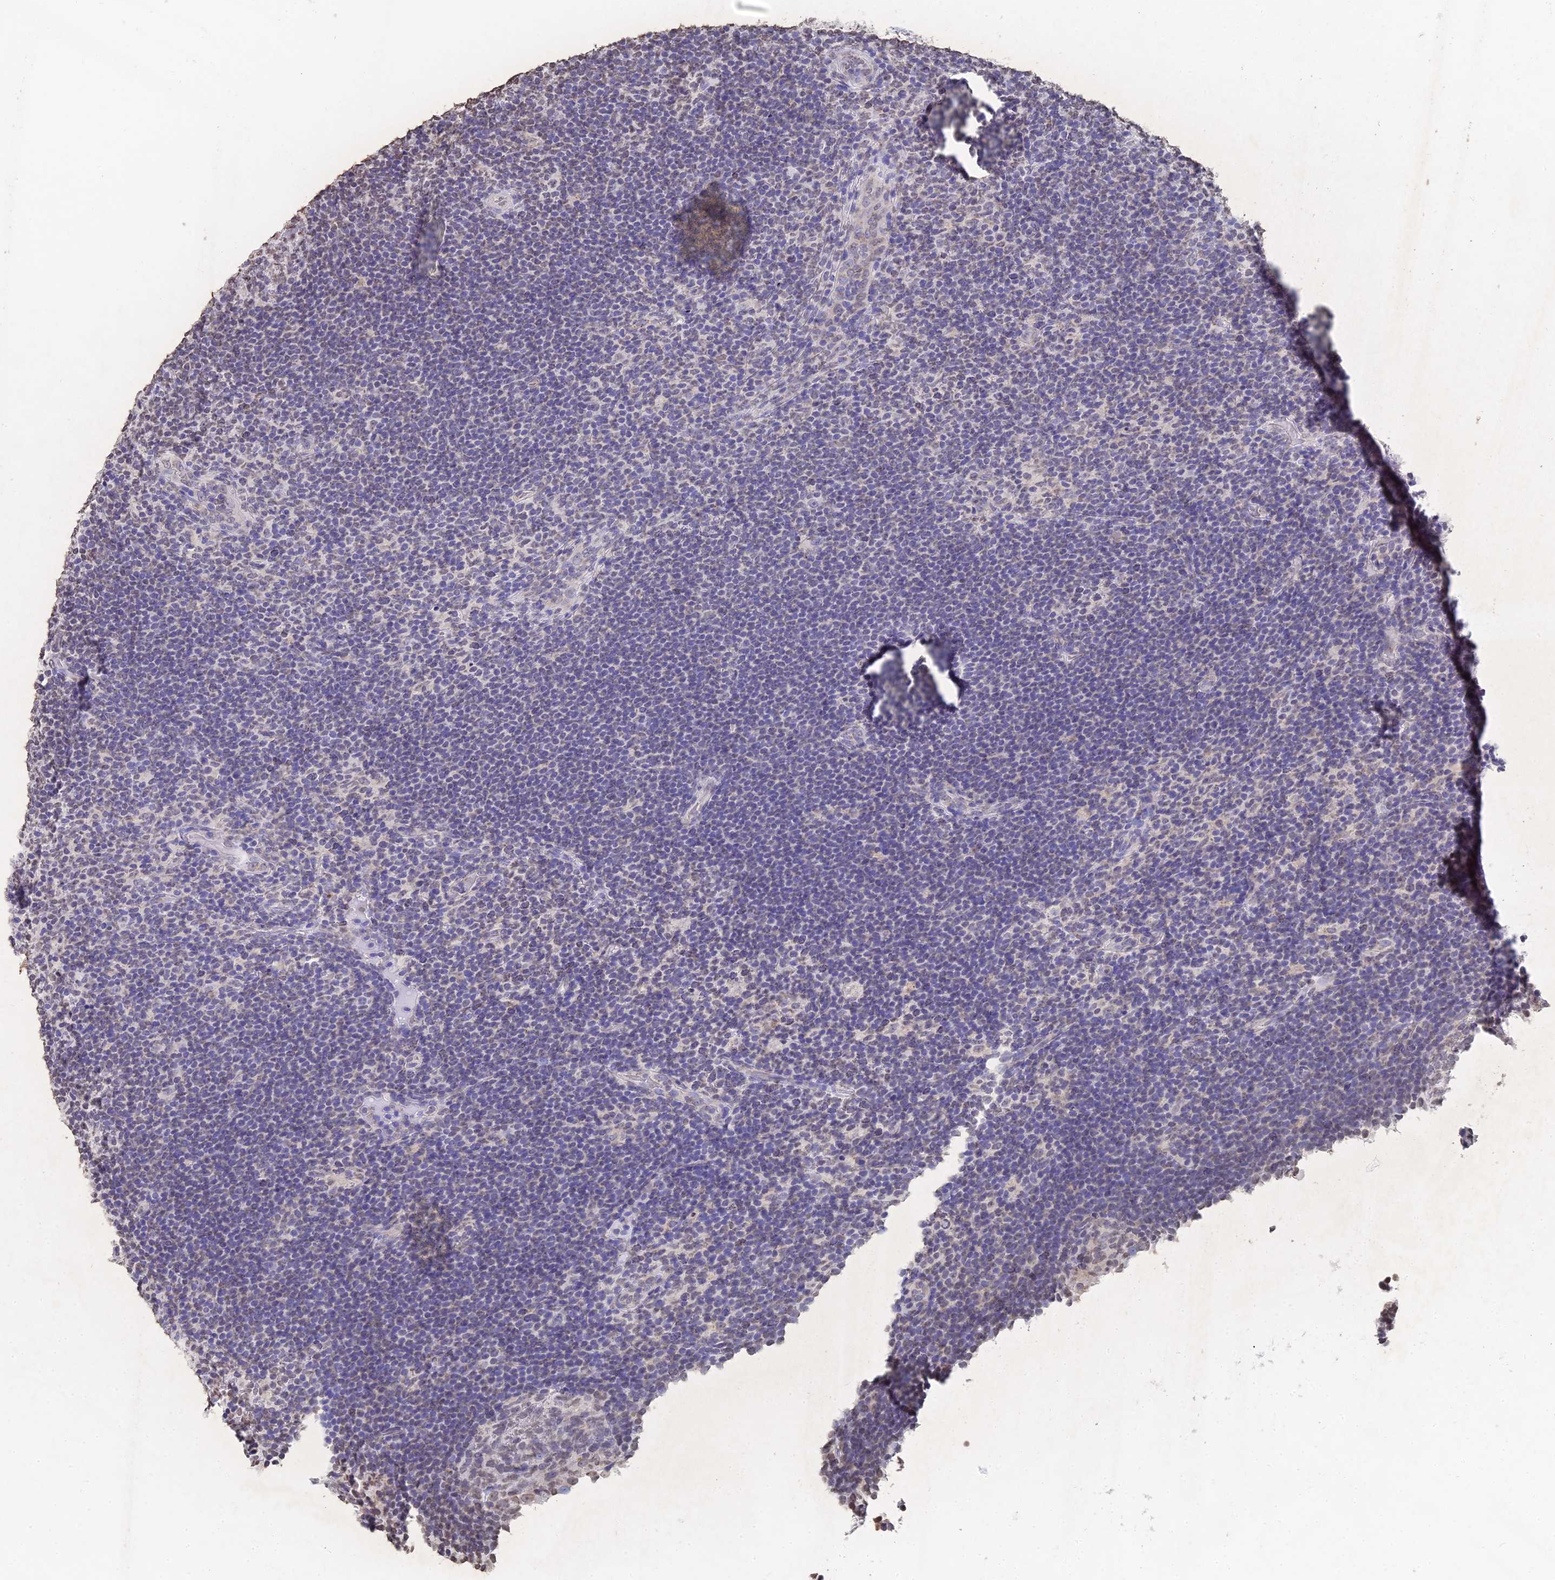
{"staining": {"intensity": "negative", "quantity": "none", "location": "none"}, "tissue": "lymphoma", "cell_type": "Tumor cells", "image_type": "cancer", "snomed": [{"axis": "morphology", "description": "Hodgkin's disease, NOS"}, {"axis": "topography", "description": "Lymph node"}], "caption": "A high-resolution photomicrograph shows immunohistochemistry (IHC) staining of Hodgkin's disease, which exhibits no significant staining in tumor cells.", "gene": "GBP3", "patient": {"sex": "female", "age": 57}}